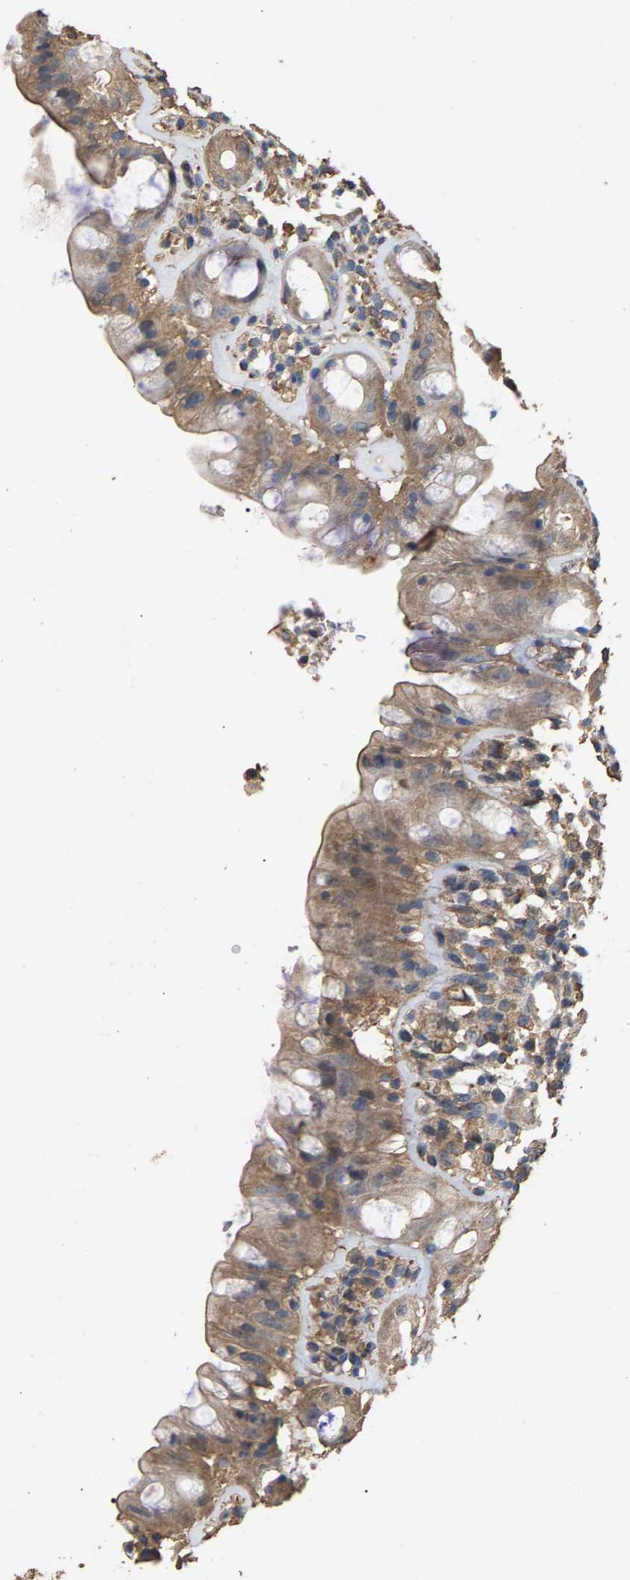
{"staining": {"intensity": "moderate", "quantity": ">75%", "location": "cytoplasmic/membranous"}, "tissue": "rectum", "cell_type": "Glandular cells", "image_type": "normal", "snomed": [{"axis": "morphology", "description": "Normal tissue, NOS"}, {"axis": "topography", "description": "Rectum"}], "caption": "IHC histopathology image of unremarkable rectum: rectum stained using immunohistochemistry exhibits medium levels of moderate protein expression localized specifically in the cytoplasmic/membranous of glandular cells, appearing as a cytoplasmic/membranous brown color.", "gene": "HTRA3", "patient": {"sex": "male", "age": 44}}